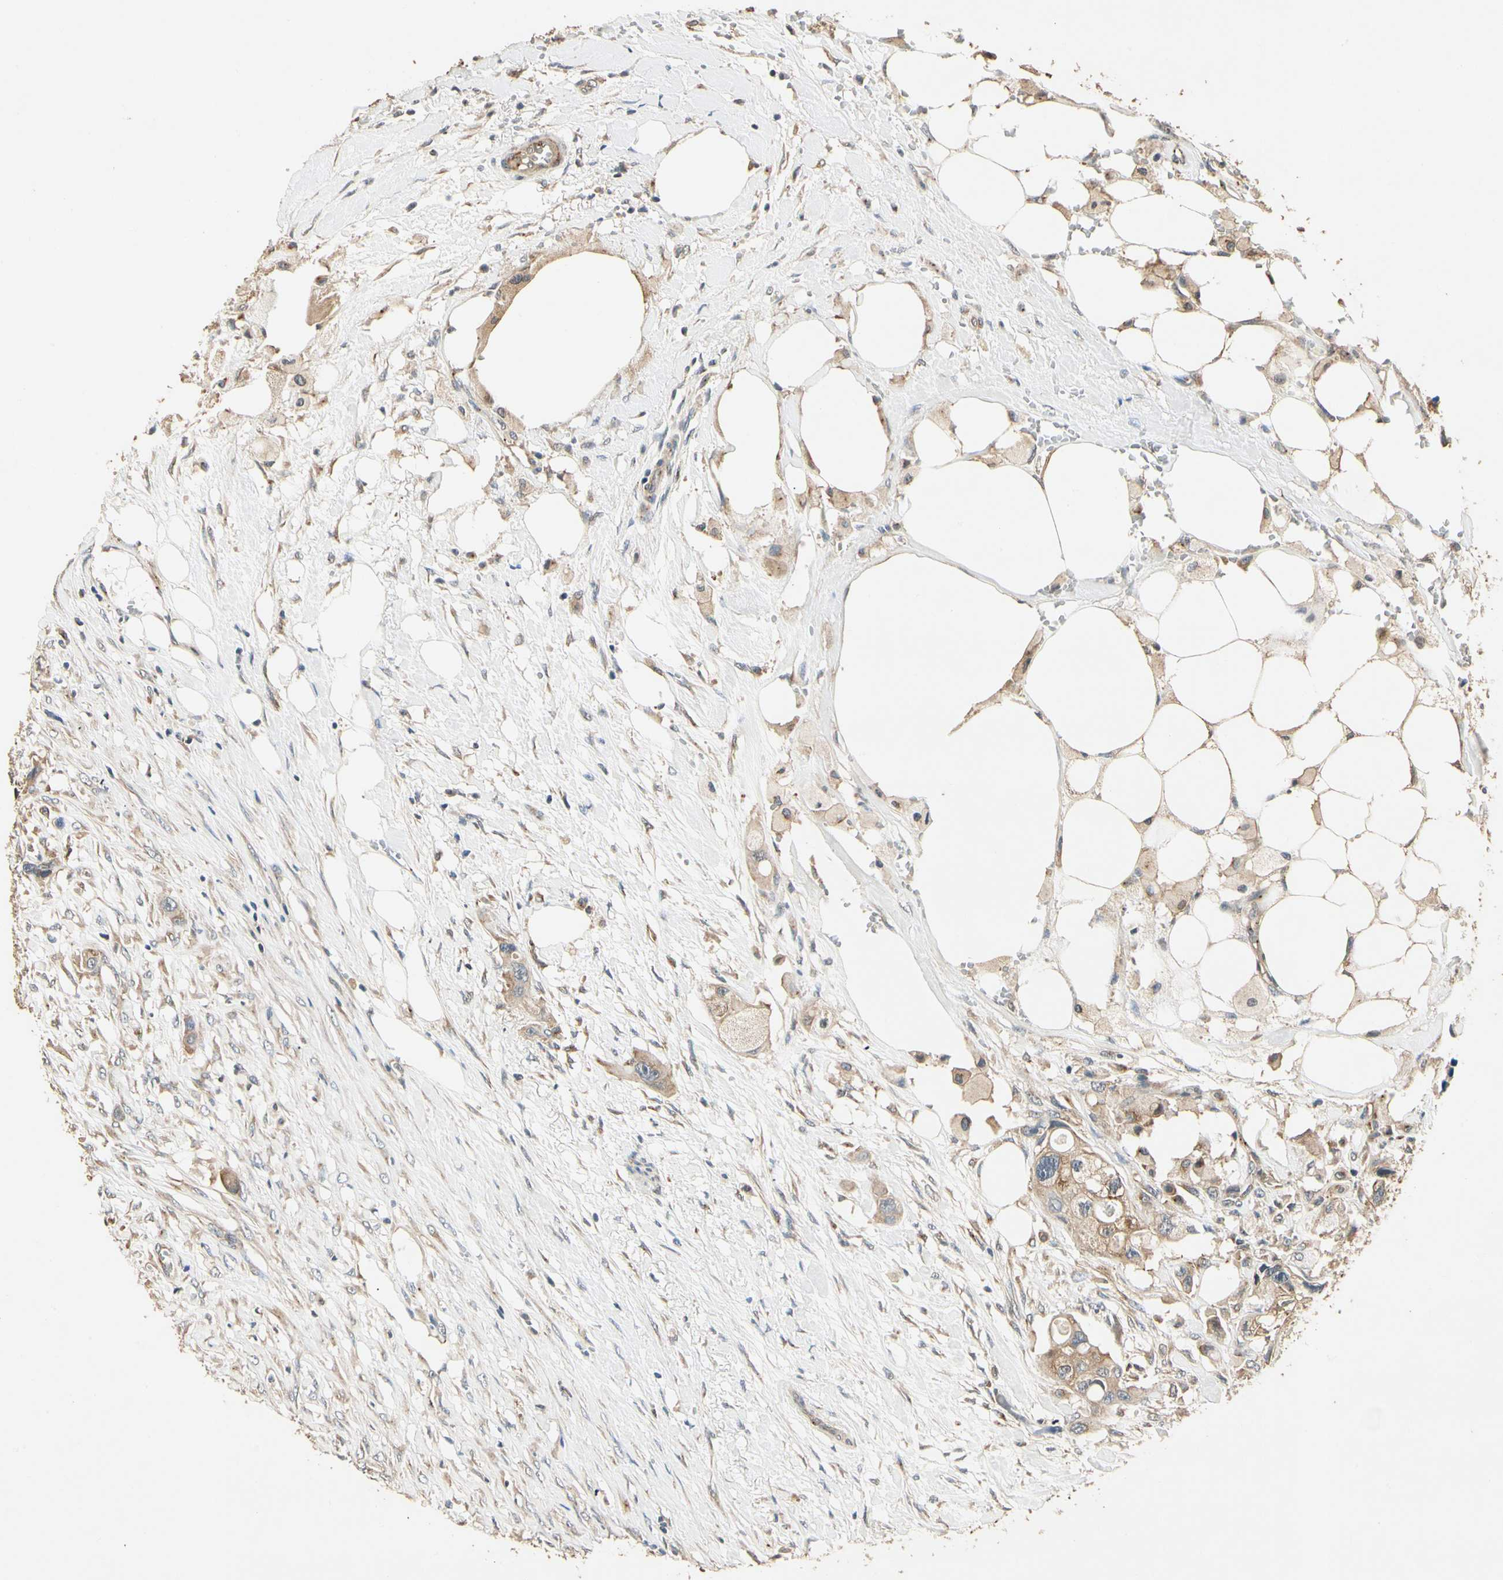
{"staining": {"intensity": "moderate", "quantity": ">75%", "location": "cytoplasmic/membranous"}, "tissue": "colorectal cancer", "cell_type": "Tumor cells", "image_type": "cancer", "snomed": [{"axis": "morphology", "description": "Adenocarcinoma, NOS"}, {"axis": "topography", "description": "Colon"}], "caption": "Protein expression analysis of adenocarcinoma (colorectal) exhibits moderate cytoplasmic/membranous positivity in approximately >75% of tumor cells.", "gene": "AKAP9", "patient": {"sex": "female", "age": 57}}